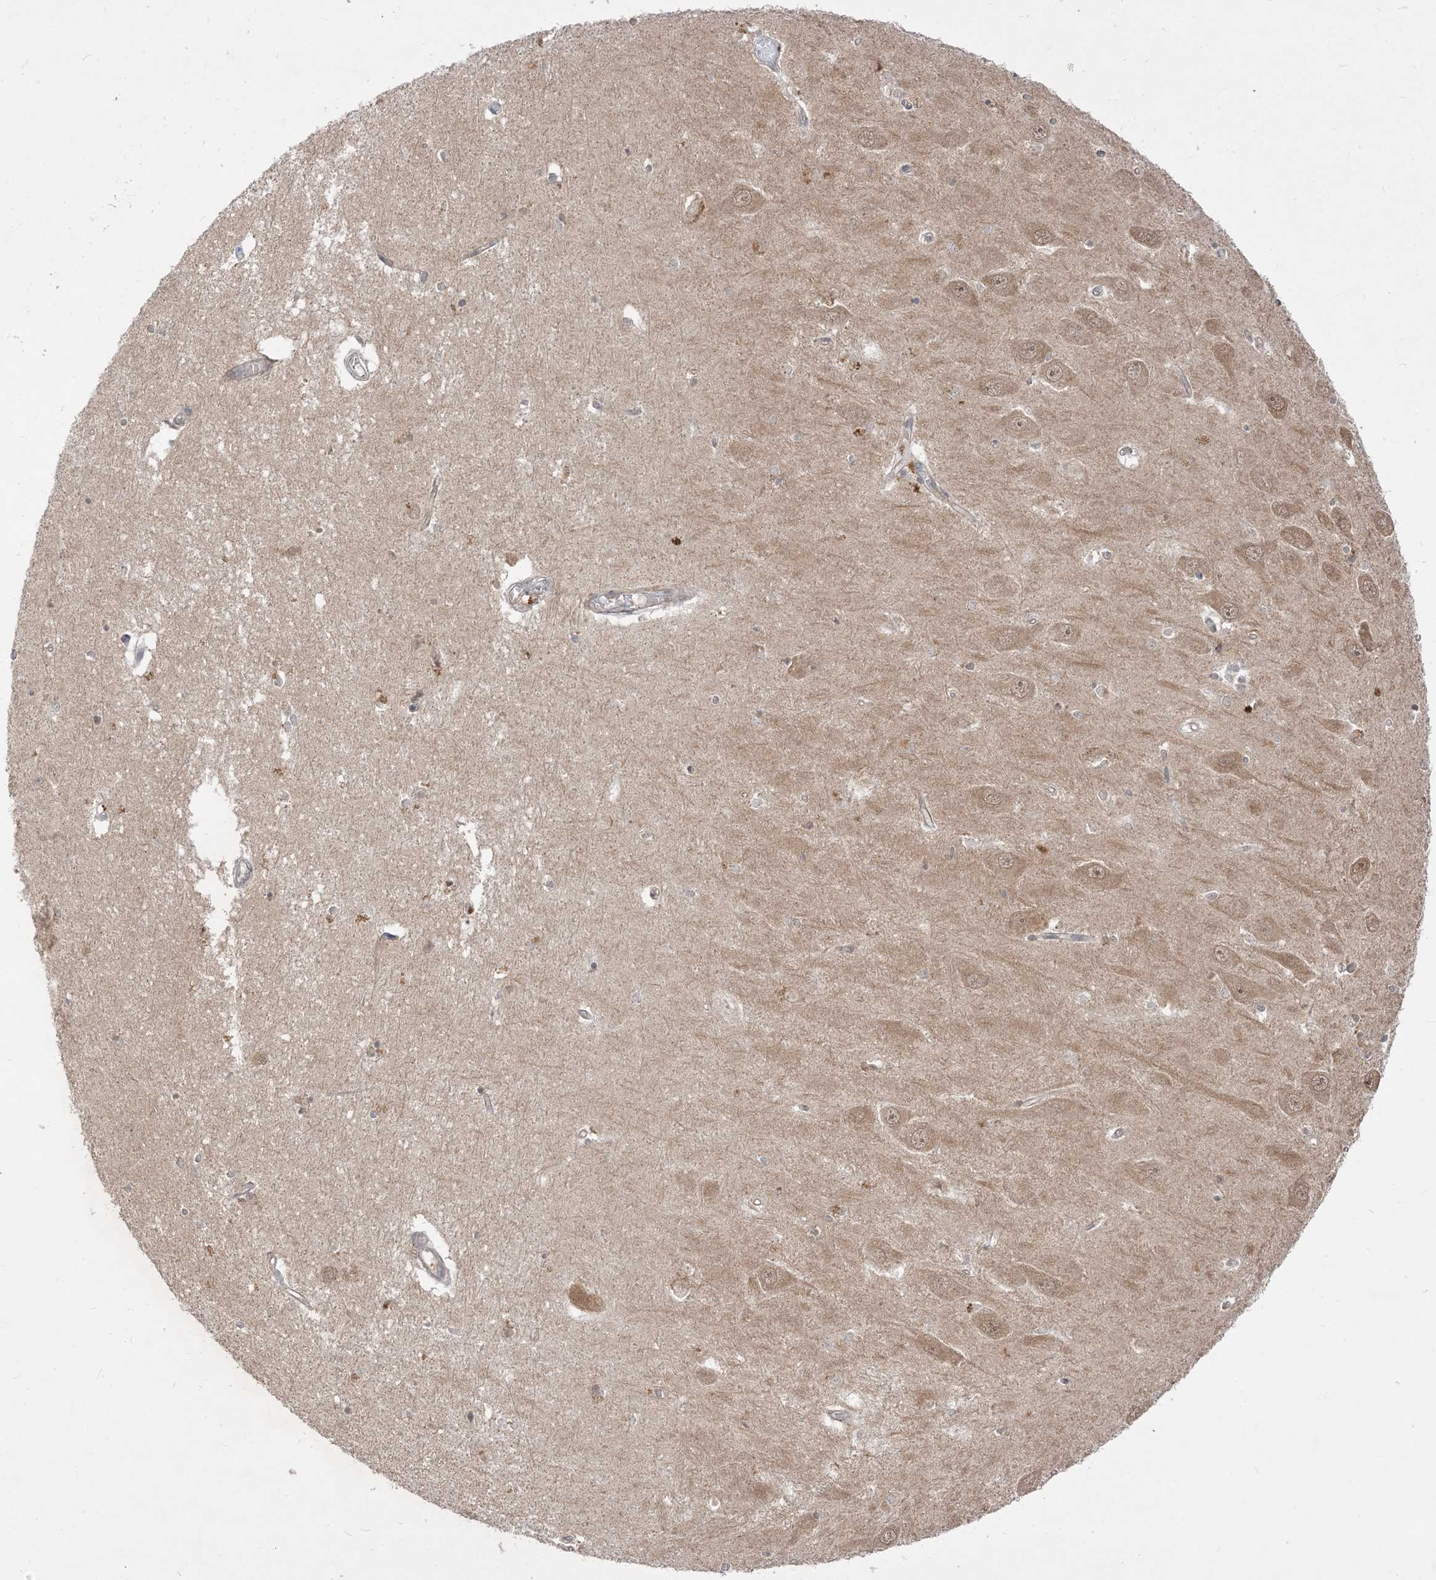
{"staining": {"intensity": "weak", "quantity": "<25%", "location": "cytoplasmic/membranous"}, "tissue": "hippocampus", "cell_type": "Glial cells", "image_type": "normal", "snomed": [{"axis": "morphology", "description": "Normal tissue, NOS"}, {"axis": "topography", "description": "Hippocampus"}], "caption": "Immunohistochemical staining of unremarkable human hippocampus reveals no significant staining in glial cells.", "gene": "TBCC", "patient": {"sex": "male", "age": 45}}